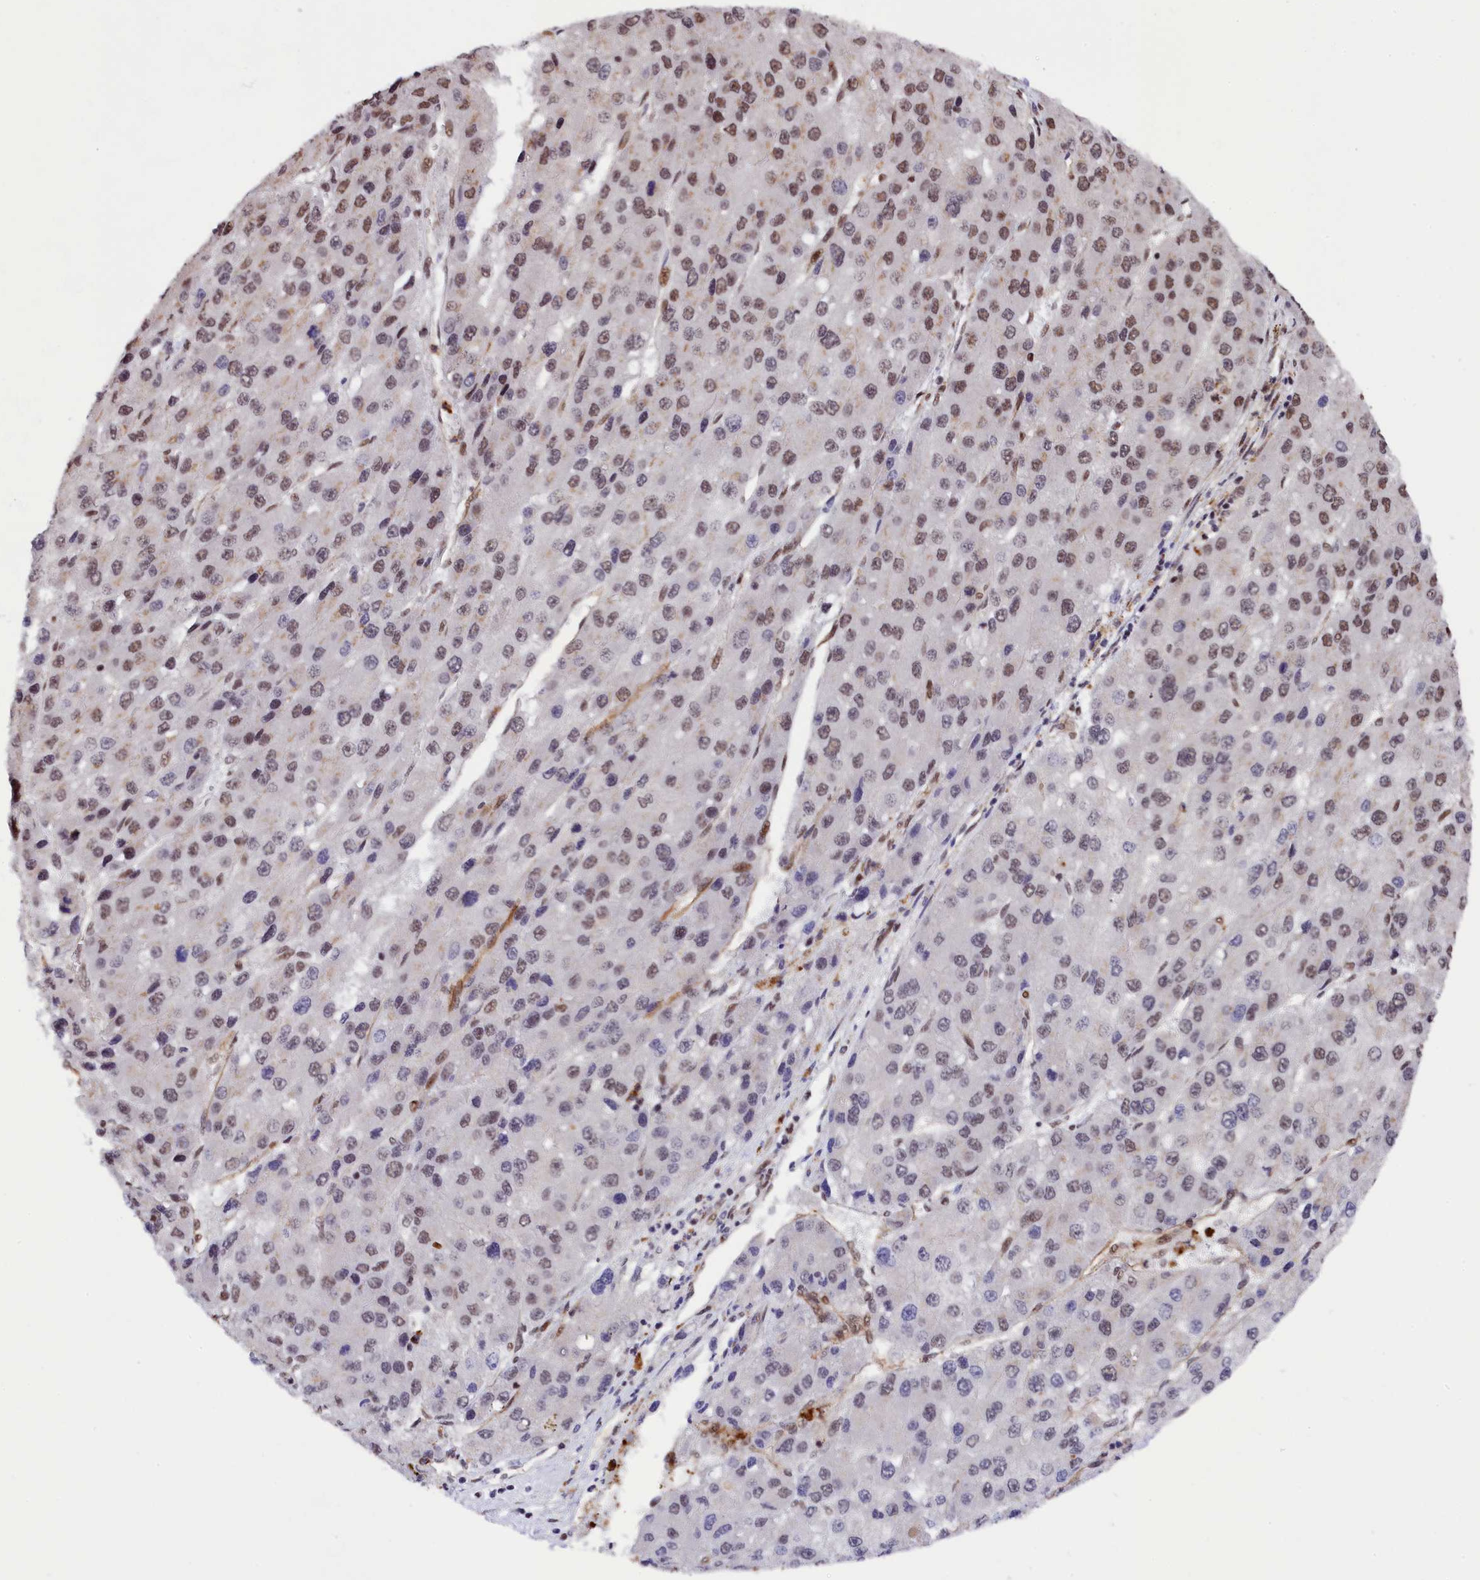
{"staining": {"intensity": "moderate", "quantity": "25%-75%", "location": "nuclear"}, "tissue": "liver cancer", "cell_type": "Tumor cells", "image_type": "cancer", "snomed": [{"axis": "morphology", "description": "Carcinoma, Hepatocellular, NOS"}, {"axis": "topography", "description": "Liver"}], "caption": "A brown stain highlights moderate nuclear staining of a protein in human liver cancer (hepatocellular carcinoma) tumor cells.", "gene": "ADIG", "patient": {"sex": "female", "age": 73}}